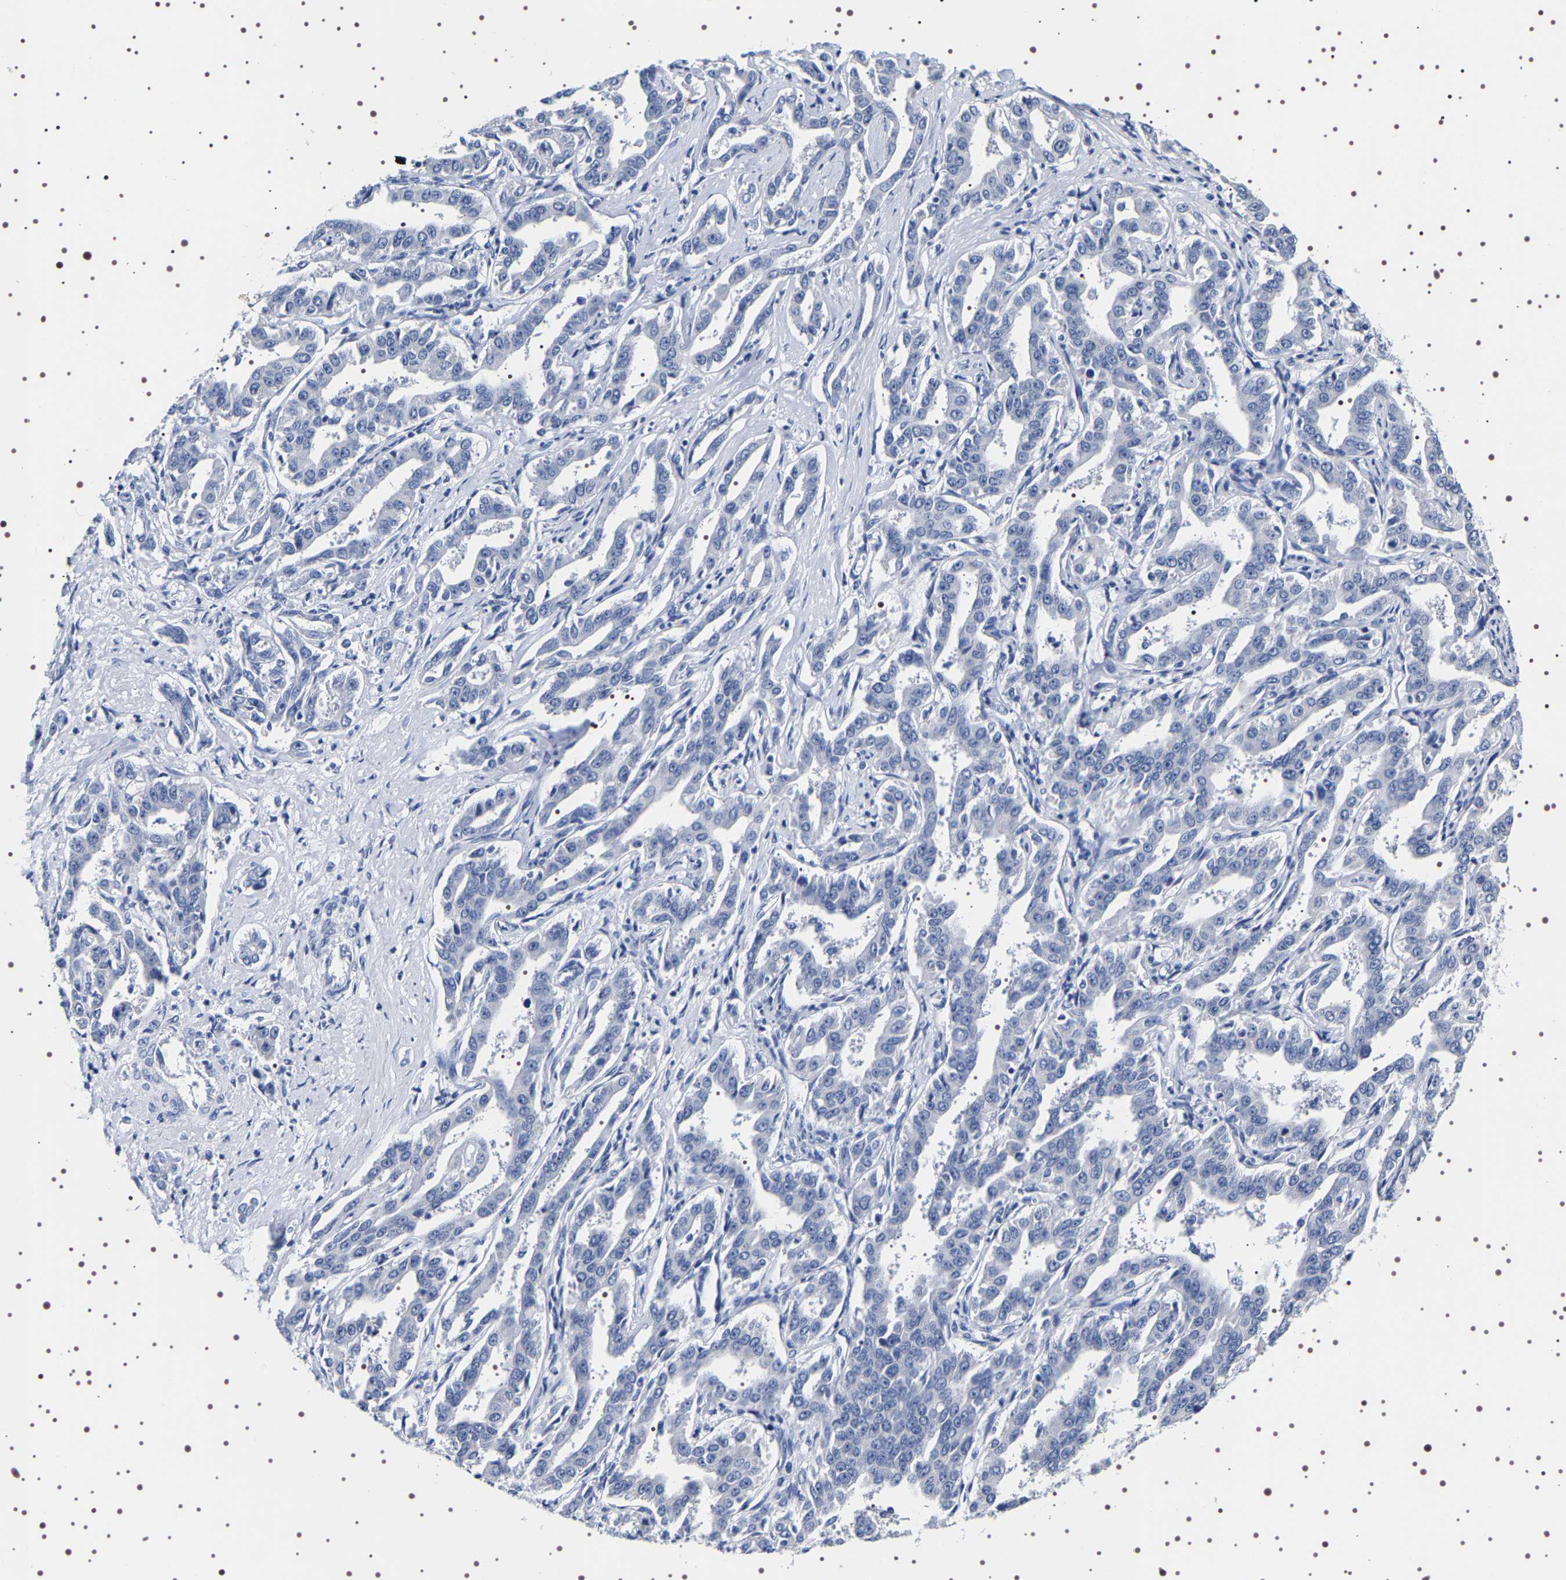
{"staining": {"intensity": "negative", "quantity": "none", "location": "none"}, "tissue": "liver cancer", "cell_type": "Tumor cells", "image_type": "cancer", "snomed": [{"axis": "morphology", "description": "Cholangiocarcinoma"}, {"axis": "topography", "description": "Liver"}], "caption": "There is no significant expression in tumor cells of cholangiocarcinoma (liver). The staining was performed using DAB (3,3'-diaminobenzidine) to visualize the protein expression in brown, while the nuclei were stained in blue with hematoxylin (Magnification: 20x).", "gene": "UBQLN3", "patient": {"sex": "male", "age": 59}}